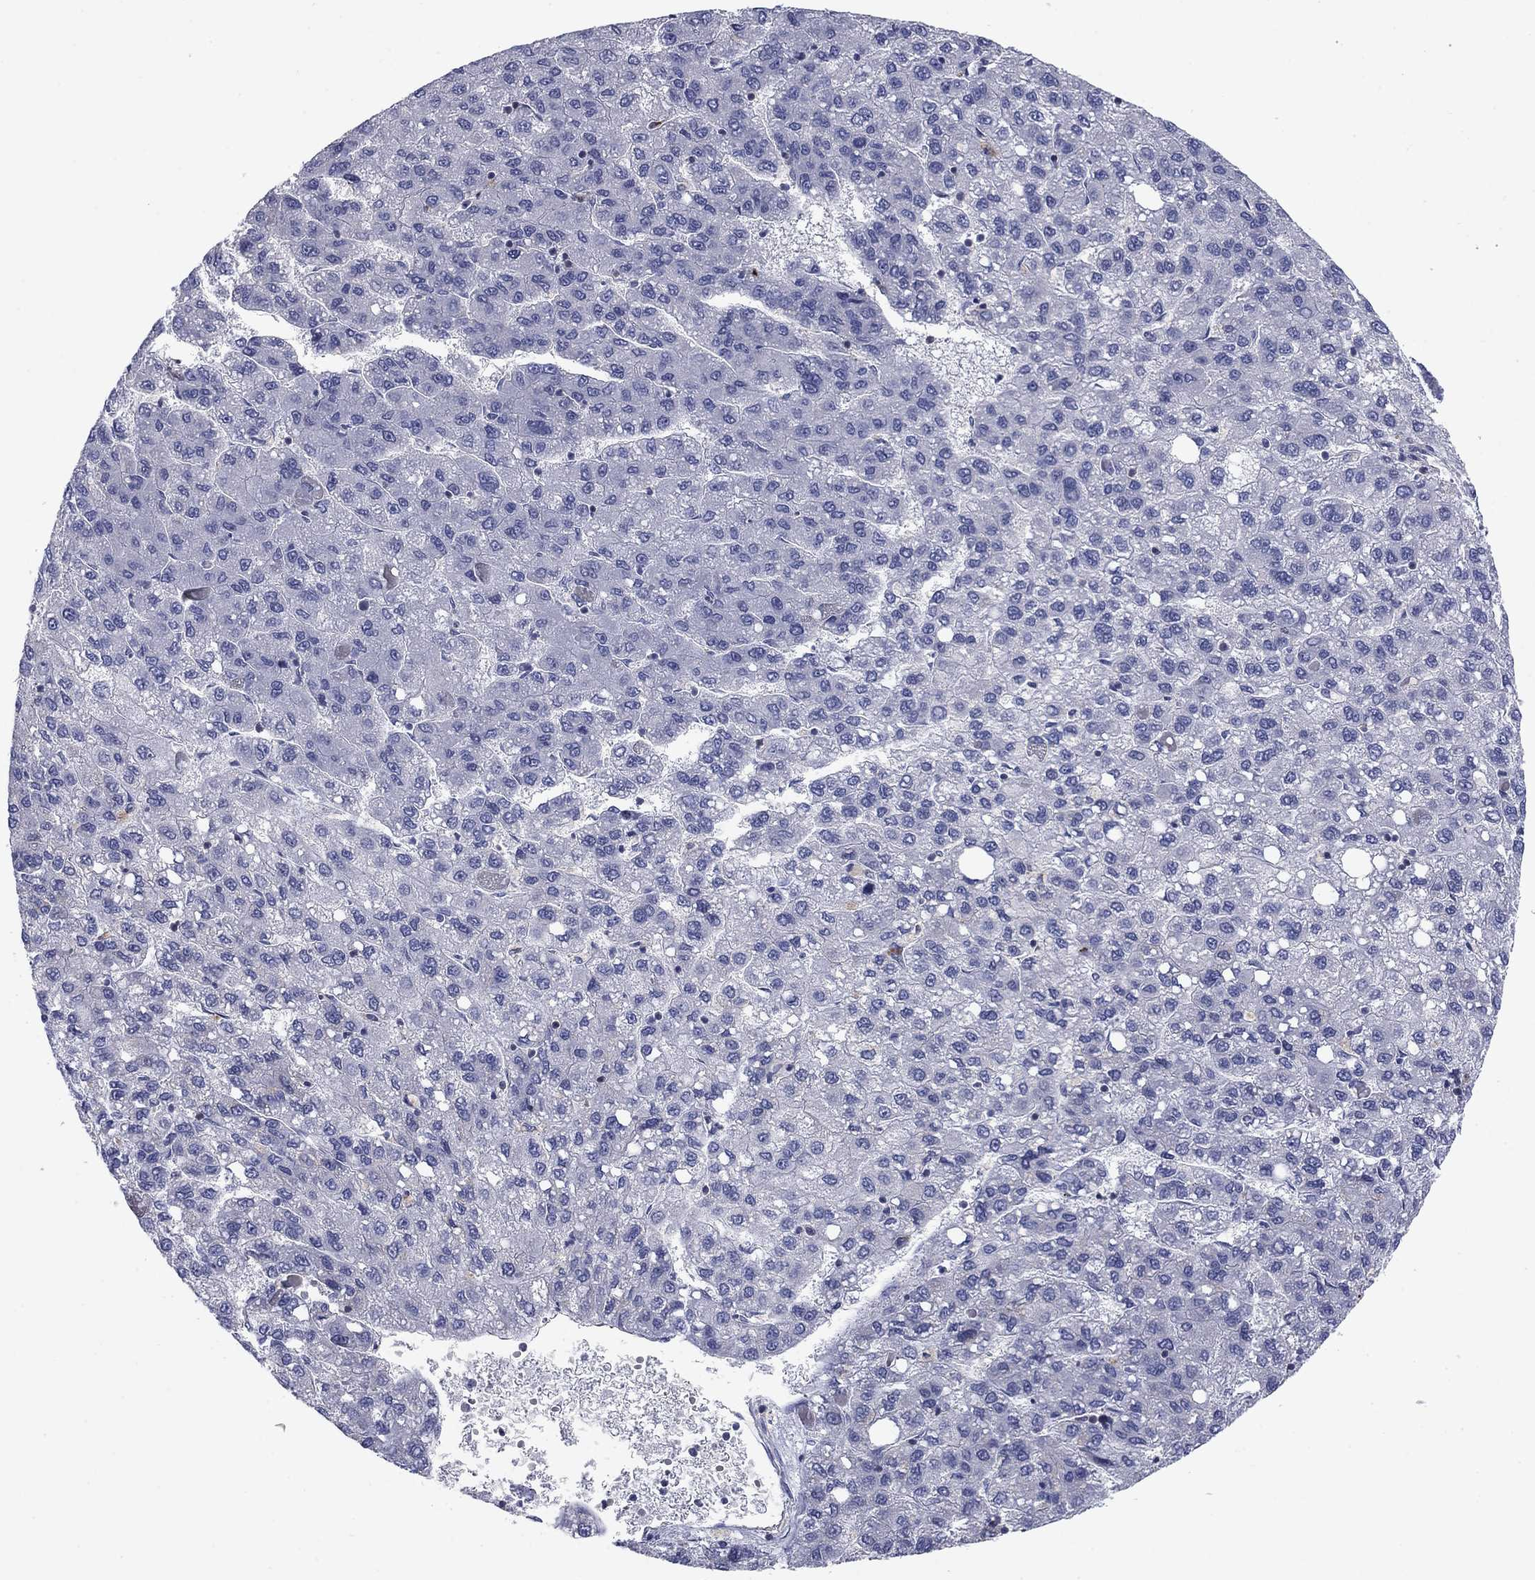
{"staining": {"intensity": "negative", "quantity": "none", "location": "none"}, "tissue": "liver cancer", "cell_type": "Tumor cells", "image_type": "cancer", "snomed": [{"axis": "morphology", "description": "Carcinoma, Hepatocellular, NOS"}, {"axis": "topography", "description": "Liver"}], "caption": "There is no significant positivity in tumor cells of liver cancer.", "gene": "PSD4", "patient": {"sex": "female", "age": 82}}